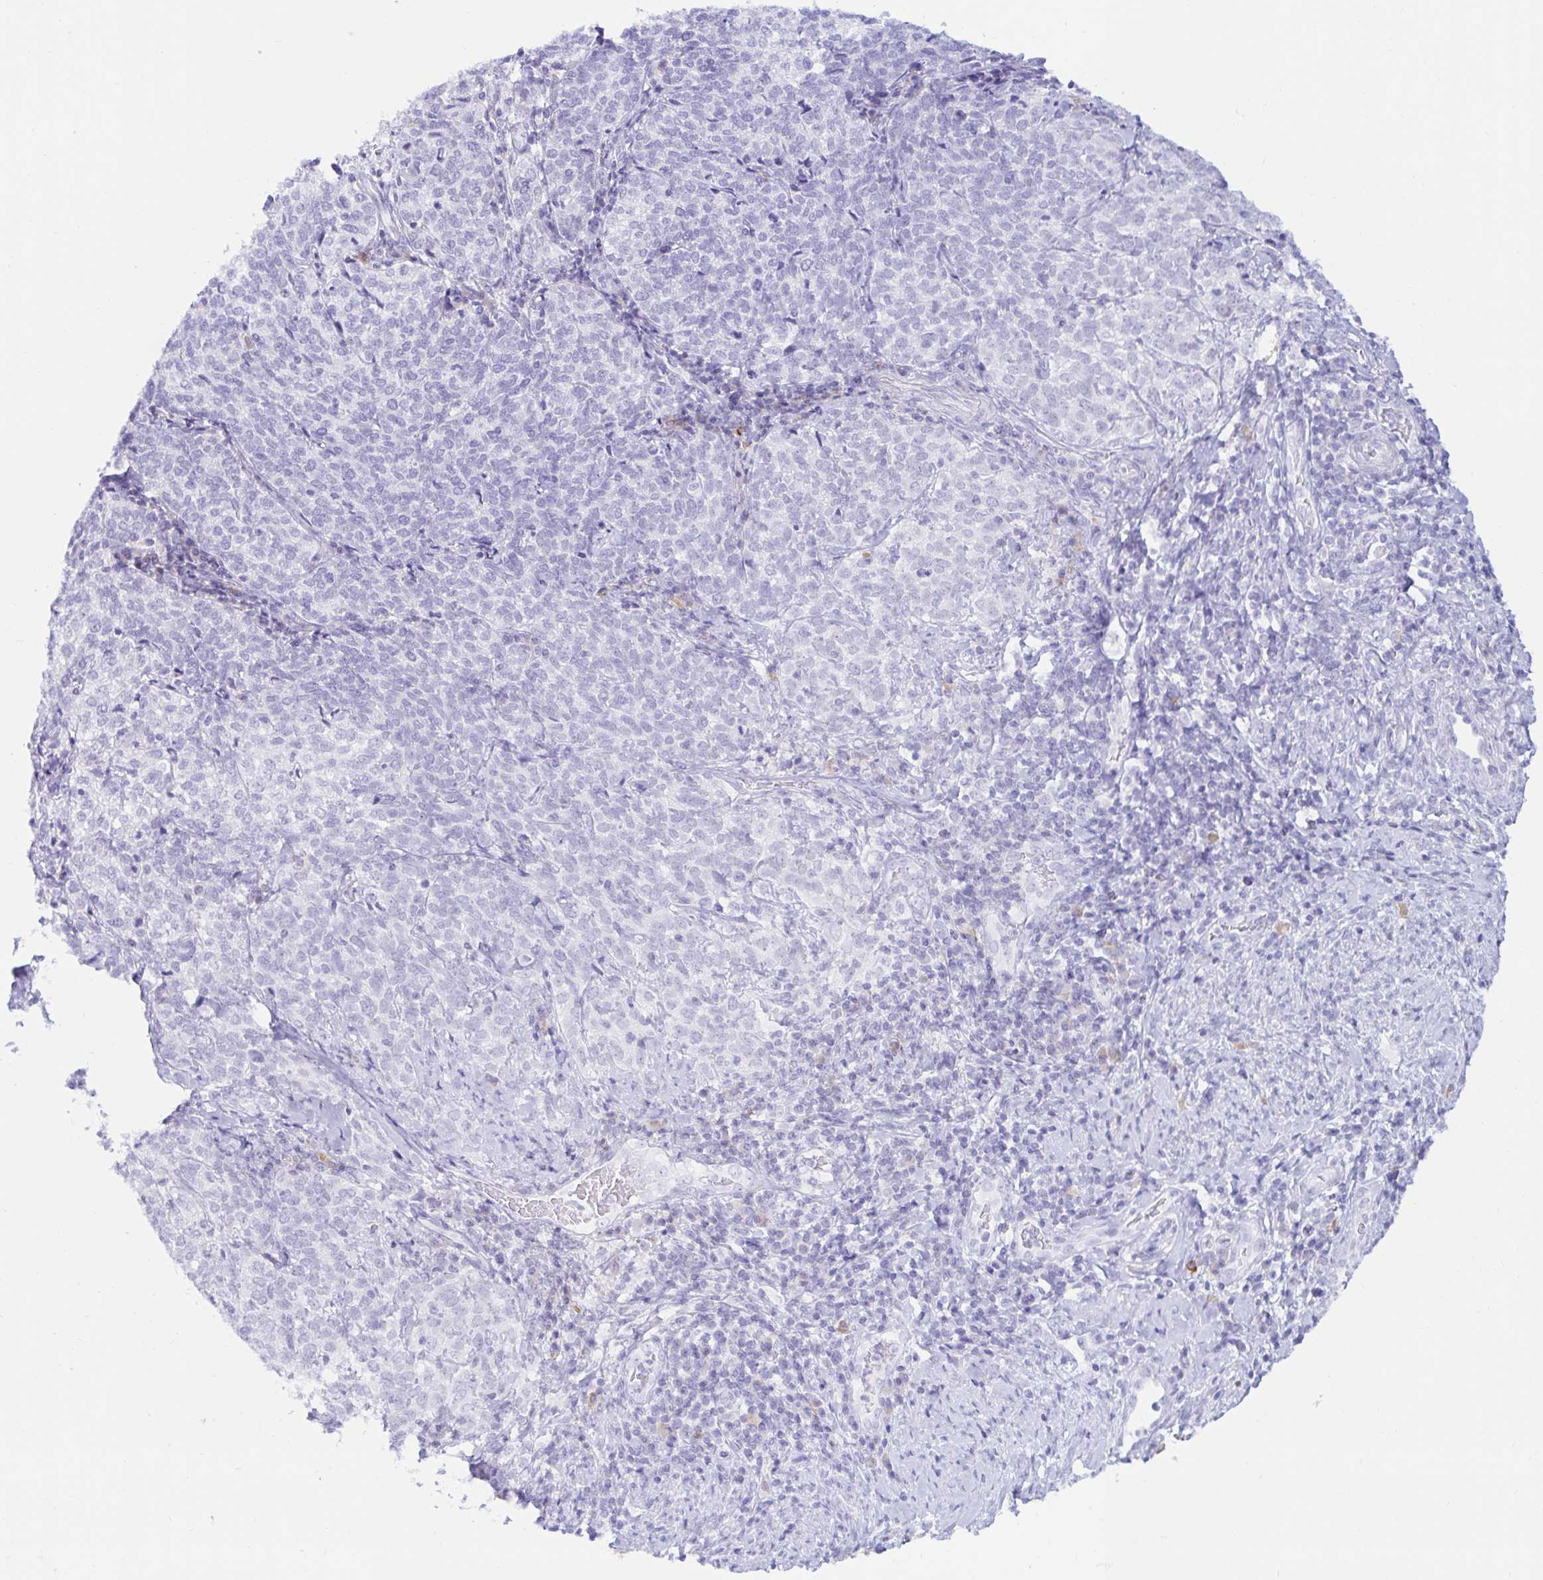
{"staining": {"intensity": "negative", "quantity": "none", "location": "none"}, "tissue": "cervical cancer", "cell_type": "Tumor cells", "image_type": "cancer", "snomed": [{"axis": "morphology", "description": "Normal tissue, NOS"}, {"axis": "morphology", "description": "Squamous cell carcinoma, NOS"}, {"axis": "topography", "description": "Vagina"}, {"axis": "topography", "description": "Cervix"}], "caption": "Immunohistochemistry of cervical squamous cell carcinoma displays no positivity in tumor cells. (DAB (3,3'-diaminobenzidine) IHC, high magnification).", "gene": "BEST1", "patient": {"sex": "female", "age": 45}}